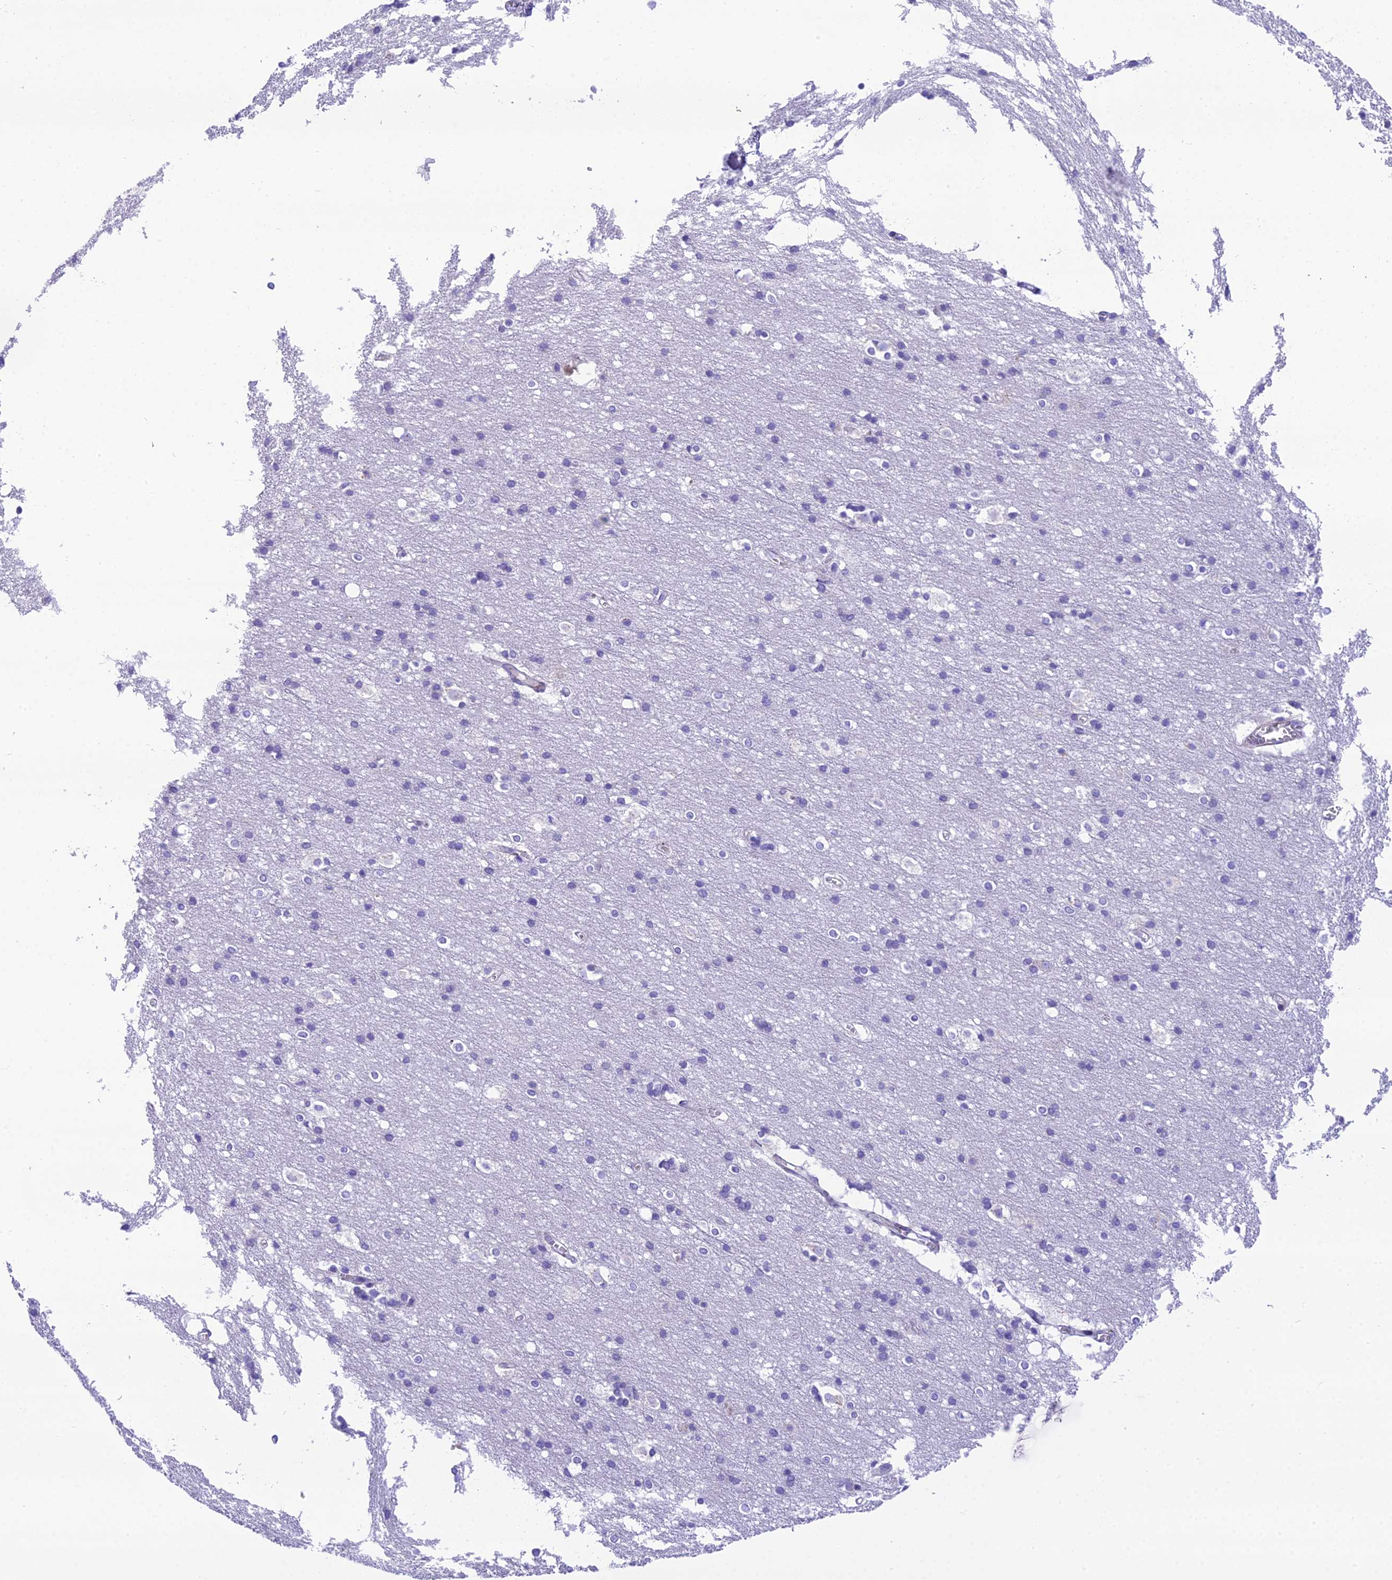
{"staining": {"intensity": "negative", "quantity": "none", "location": "none"}, "tissue": "cerebral cortex", "cell_type": "Endothelial cells", "image_type": "normal", "snomed": [{"axis": "morphology", "description": "Normal tissue, NOS"}, {"axis": "topography", "description": "Cerebral cortex"}], "caption": "Immunohistochemistry of unremarkable cerebral cortex displays no staining in endothelial cells. (DAB (3,3'-diaminobenzidine) IHC, high magnification).", "gene": "GFRA1", "patient": {"sex": "male", "age": 54}}